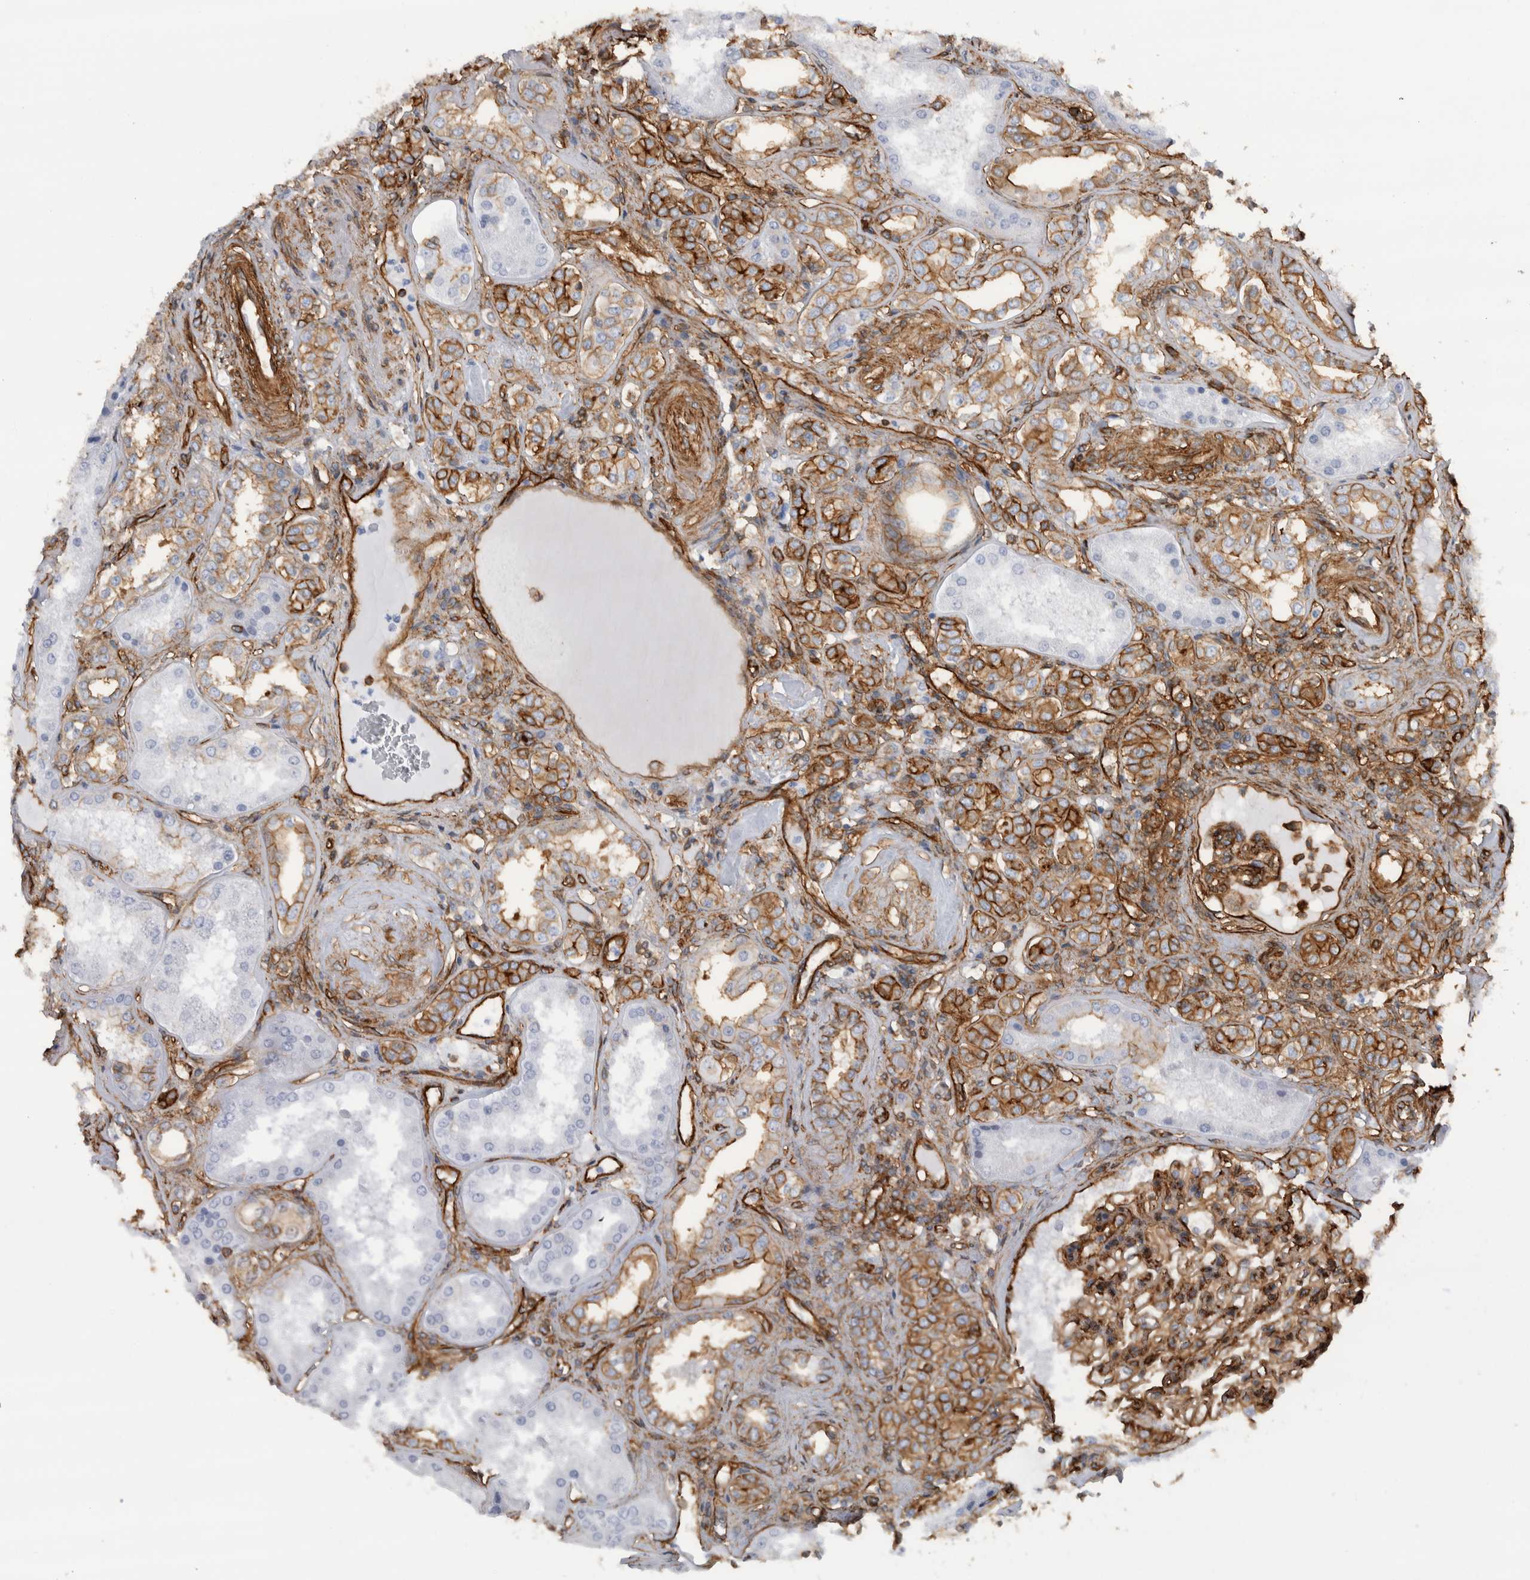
{"staining": {"intensity": "strong", "quantity": ">75%", "location": "cytoplasmic/membranous"}, "tissue": "kidney", "cell_type": "Cells in glomeruli", "image_type": "normal", "snomed": [{"axis": "morphology", "description": "Normal tissue, NOS"}, {"axis": "topography", "description": "Kidney"}], "caption": "Protein analysis of unremarkable kidney shows strong cytoplasmic/membranous positivity in about >75% of cells in glomeruli. Nuclei are stained in blue.", "gene": "AHNAK", "patient": {"sex": "female", "age": 56}}